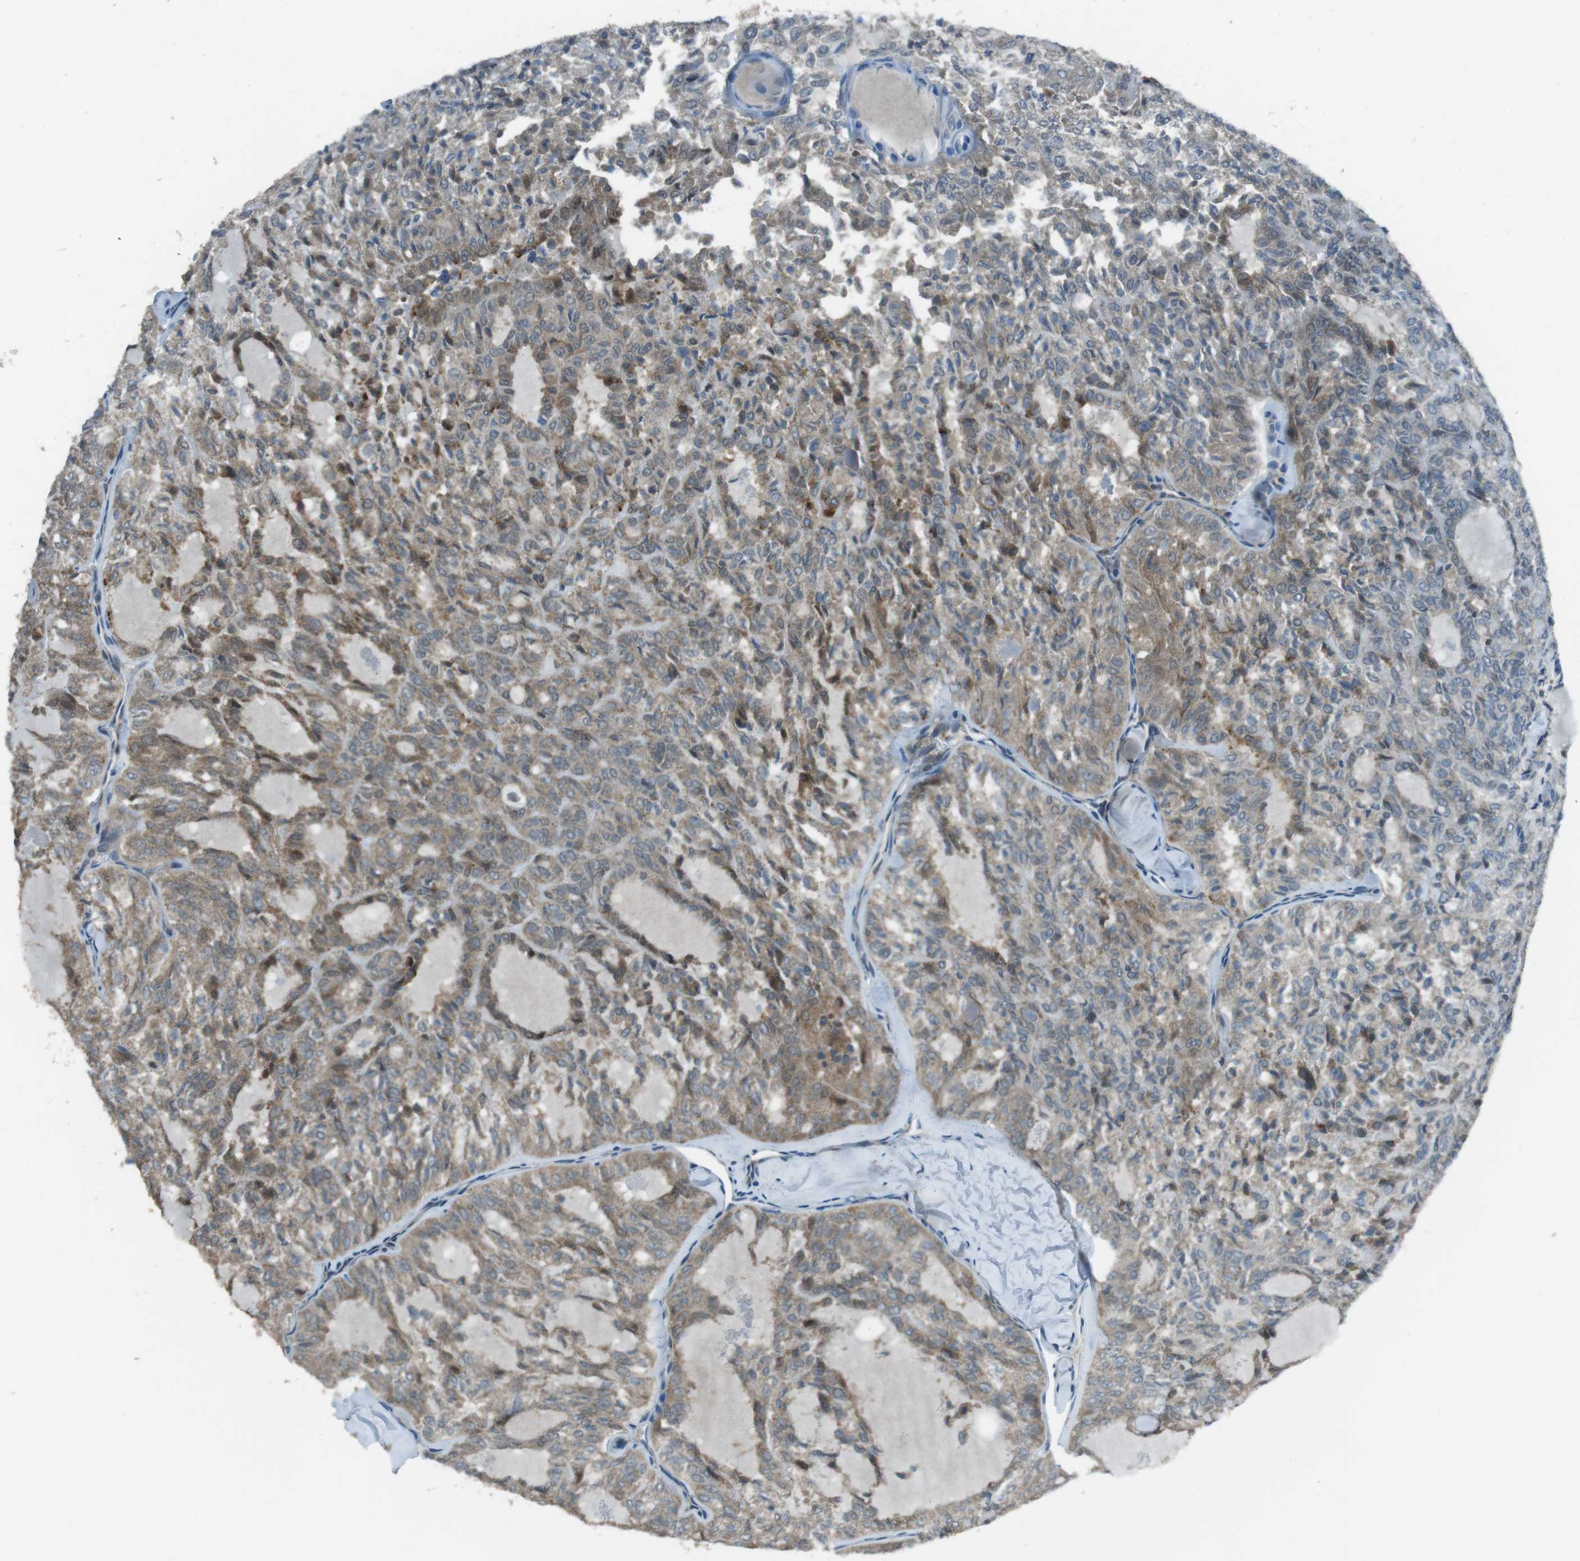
{"staining": {"intensity": "weak", "quantity": ">75%", "location": "cytoplasmic/membranous"}, "tissue": "thyroid cancer", "cell_type": "Tumor cells", "image_type": "cancer", "snomed": [{"axis": "morphology", "description": "Follicular adenoma carcinoma, NOS"}, {"axis": "topography", "description": "Thyroid gland"}], "caption": "DAB (3,3'-diaminobenzidine) immunohistochemical staining of thyroid follicular adenoma carcinoma shows weak cytoplasmic/membranous protein positivity in approximately >75% of tumor cells.", "gene": "MFAP3", "patient": {"sex": "male", "age": 75}}